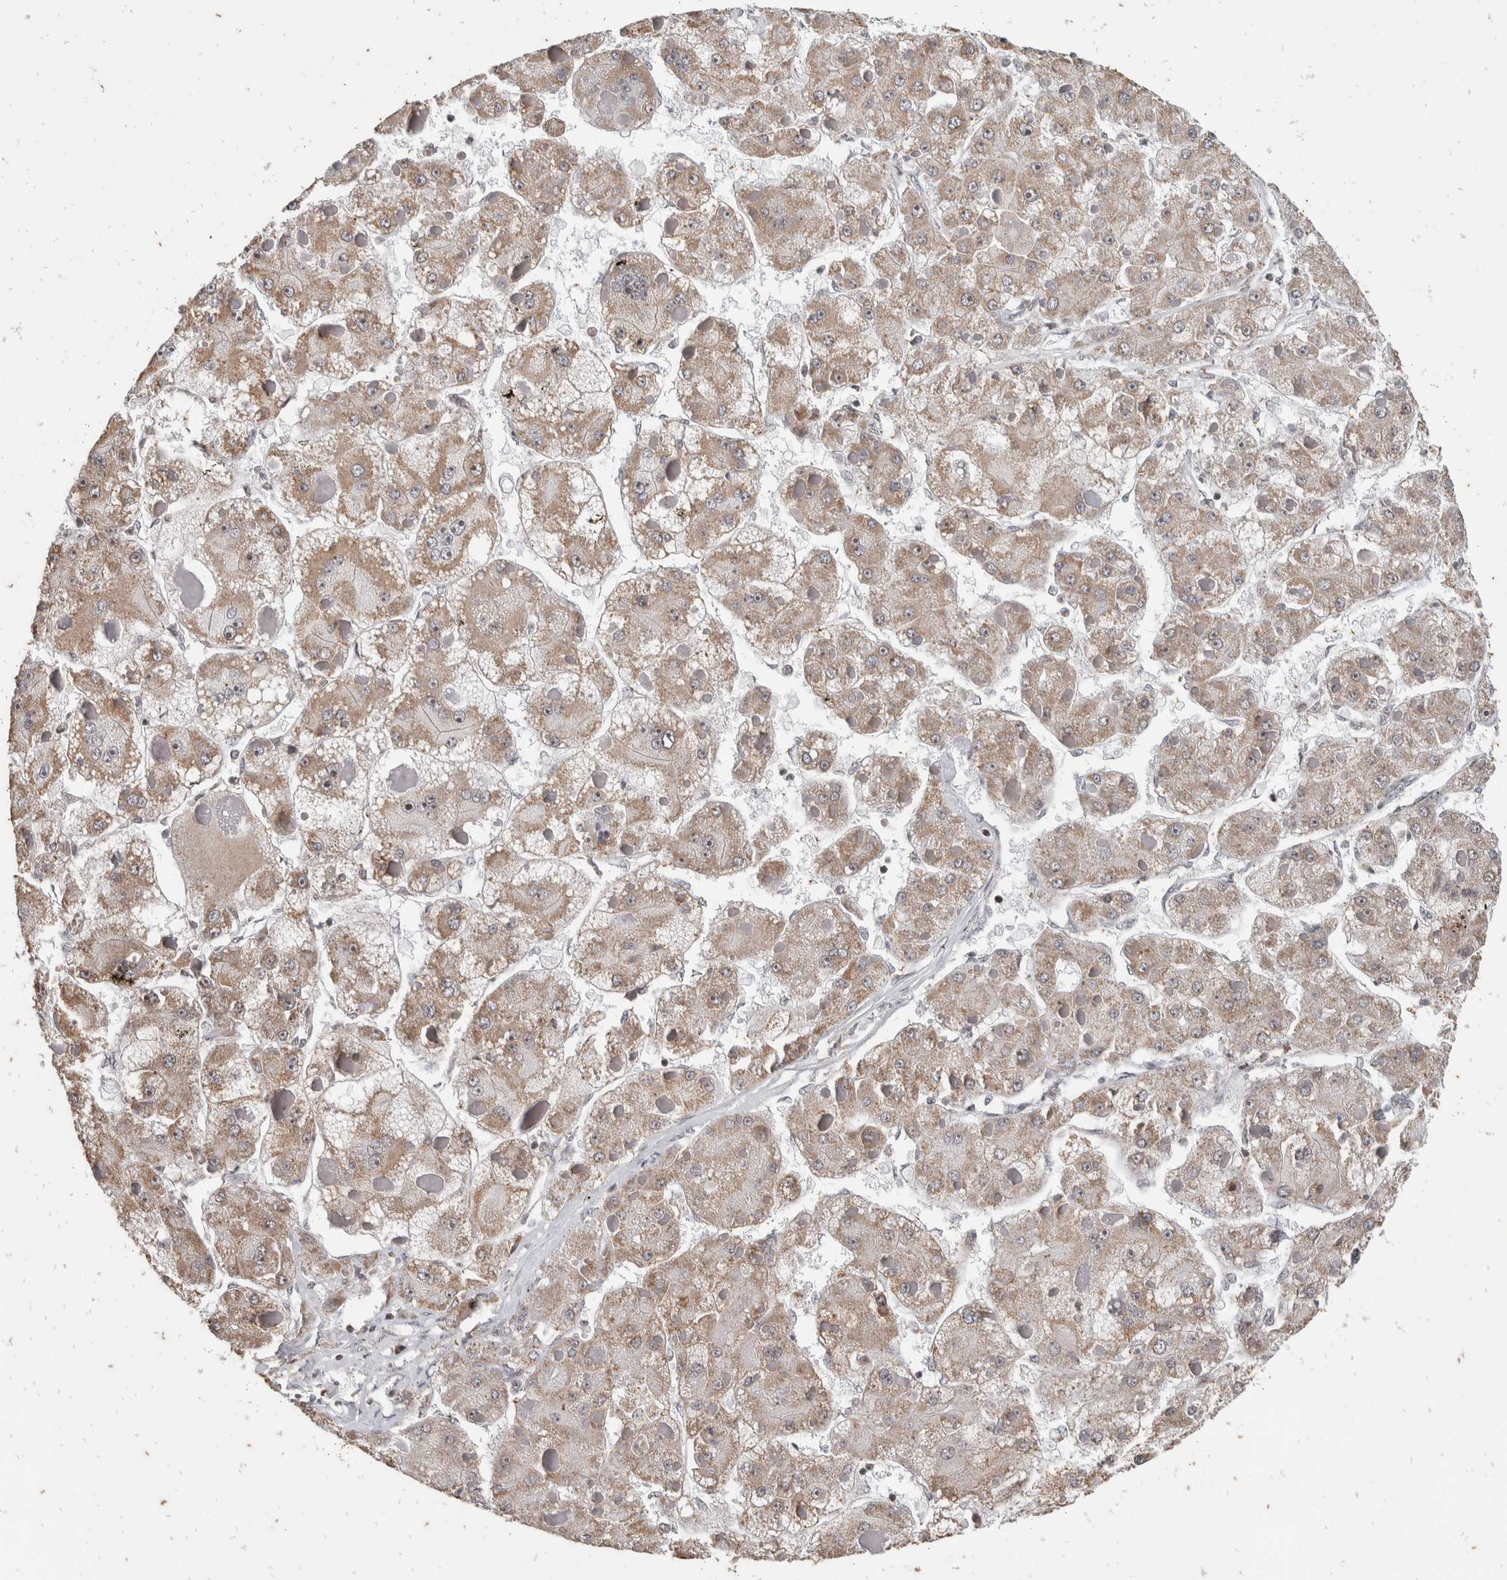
{"staining": {"intensity": "weak", "quantity": ">75%", "location": "cytoplasmic/membranous,nuclear"}, "tissue": "liver cancer", "cell_type": "Tumor cells", "image_type": "cancer", "snomed": [{"axis": "morphology", "description": "Carcinoma, Hepatocellular, NOS"}, {"axis": "topography", "description": "Liver"}], "caption": "There is low levels of weak cytoplasmic/membranous and nuclear positivity in tumor cells of liver hepatocellular carcinoma, as demonstrated by immunohistochemical staining (brown color).", "gene": "ATXN7L1", "patient": {"sex": "female", "age": 73}}